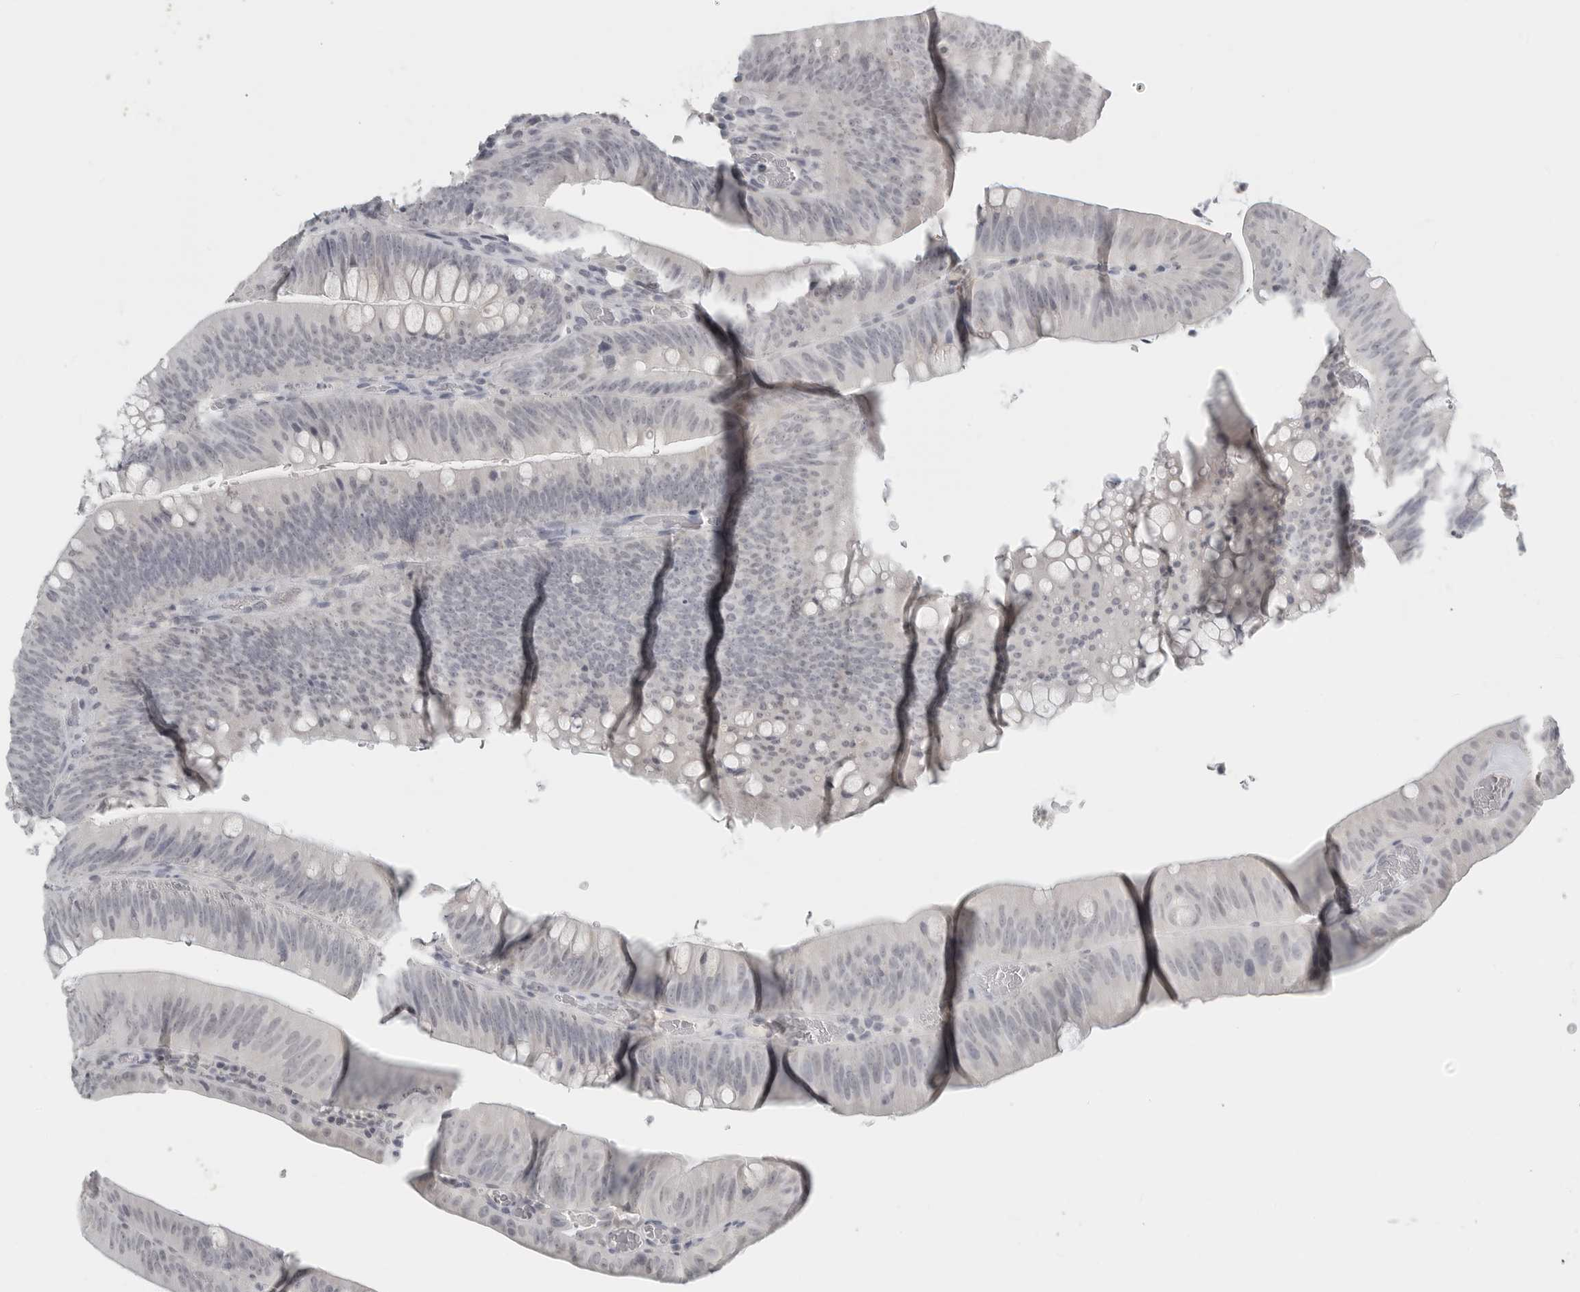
{"staining": {"intensity": "weak", "quantity": "<25%", "location": "nuclear"}, "tissue": "colorectal cancer", "cell_type": "Tumor cells", "image_type": "cancer", "snomed": [{"axis": "morphology", "description": "Normal tissue, NOS"}, {"axis": "topography", "description": "Colon"}], "caption": "A high-resolution histopathology image shows immunohistochemistry (IHC) staining of colorectal cancer, which displays no significant staining in tumor cells. The staining was performed using DAB to visualize the protein expression in brown, while the nuclei were stained in blue with hematoxylin (Magnification: 20x).", "gene": "BPIFA1", "patient": {"sex": "female", "age": 82}}